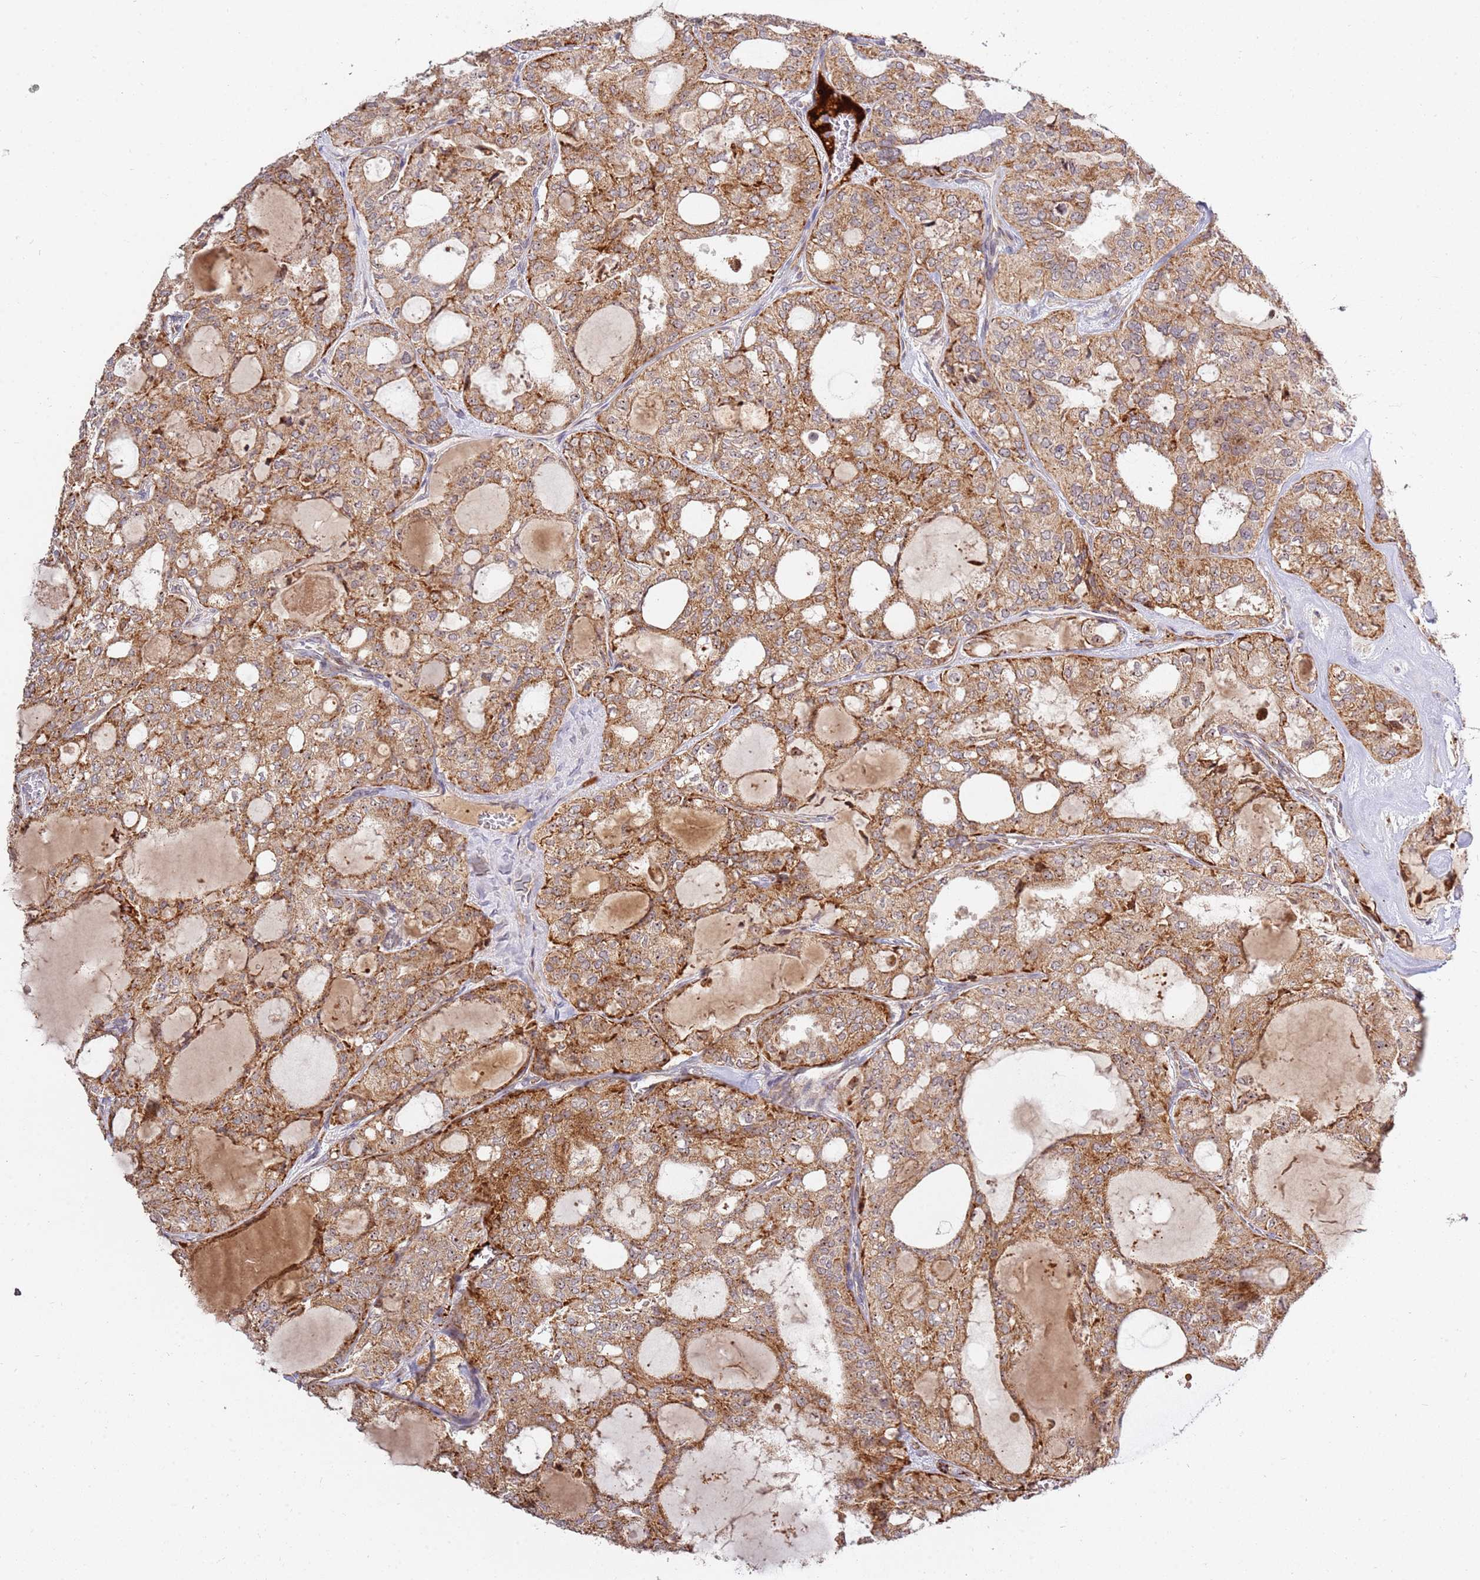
{"staining": {"intensity": "moderate", "quantity": ">75%", "location": "cytoplasmic/membranous"}, "tissue": "thyroid cancer", "cell_type": "Tumor cells", "image_type": "cancer", "snomed": [{"axis": "morphology", "description": "Follicular adenoma carcinoma, NOS"}, {"axis": "topography", "description": "Thyroid gland"}], "caption": "A medium amount of moderate cytoplasmic/membranous expression is appreciated in approximately >75% of tumor cells in follicular adenoma carcinoma (thyroid) tissue.", "gene": "KIF25", "patient": {"sex": "male", "age": 75}}